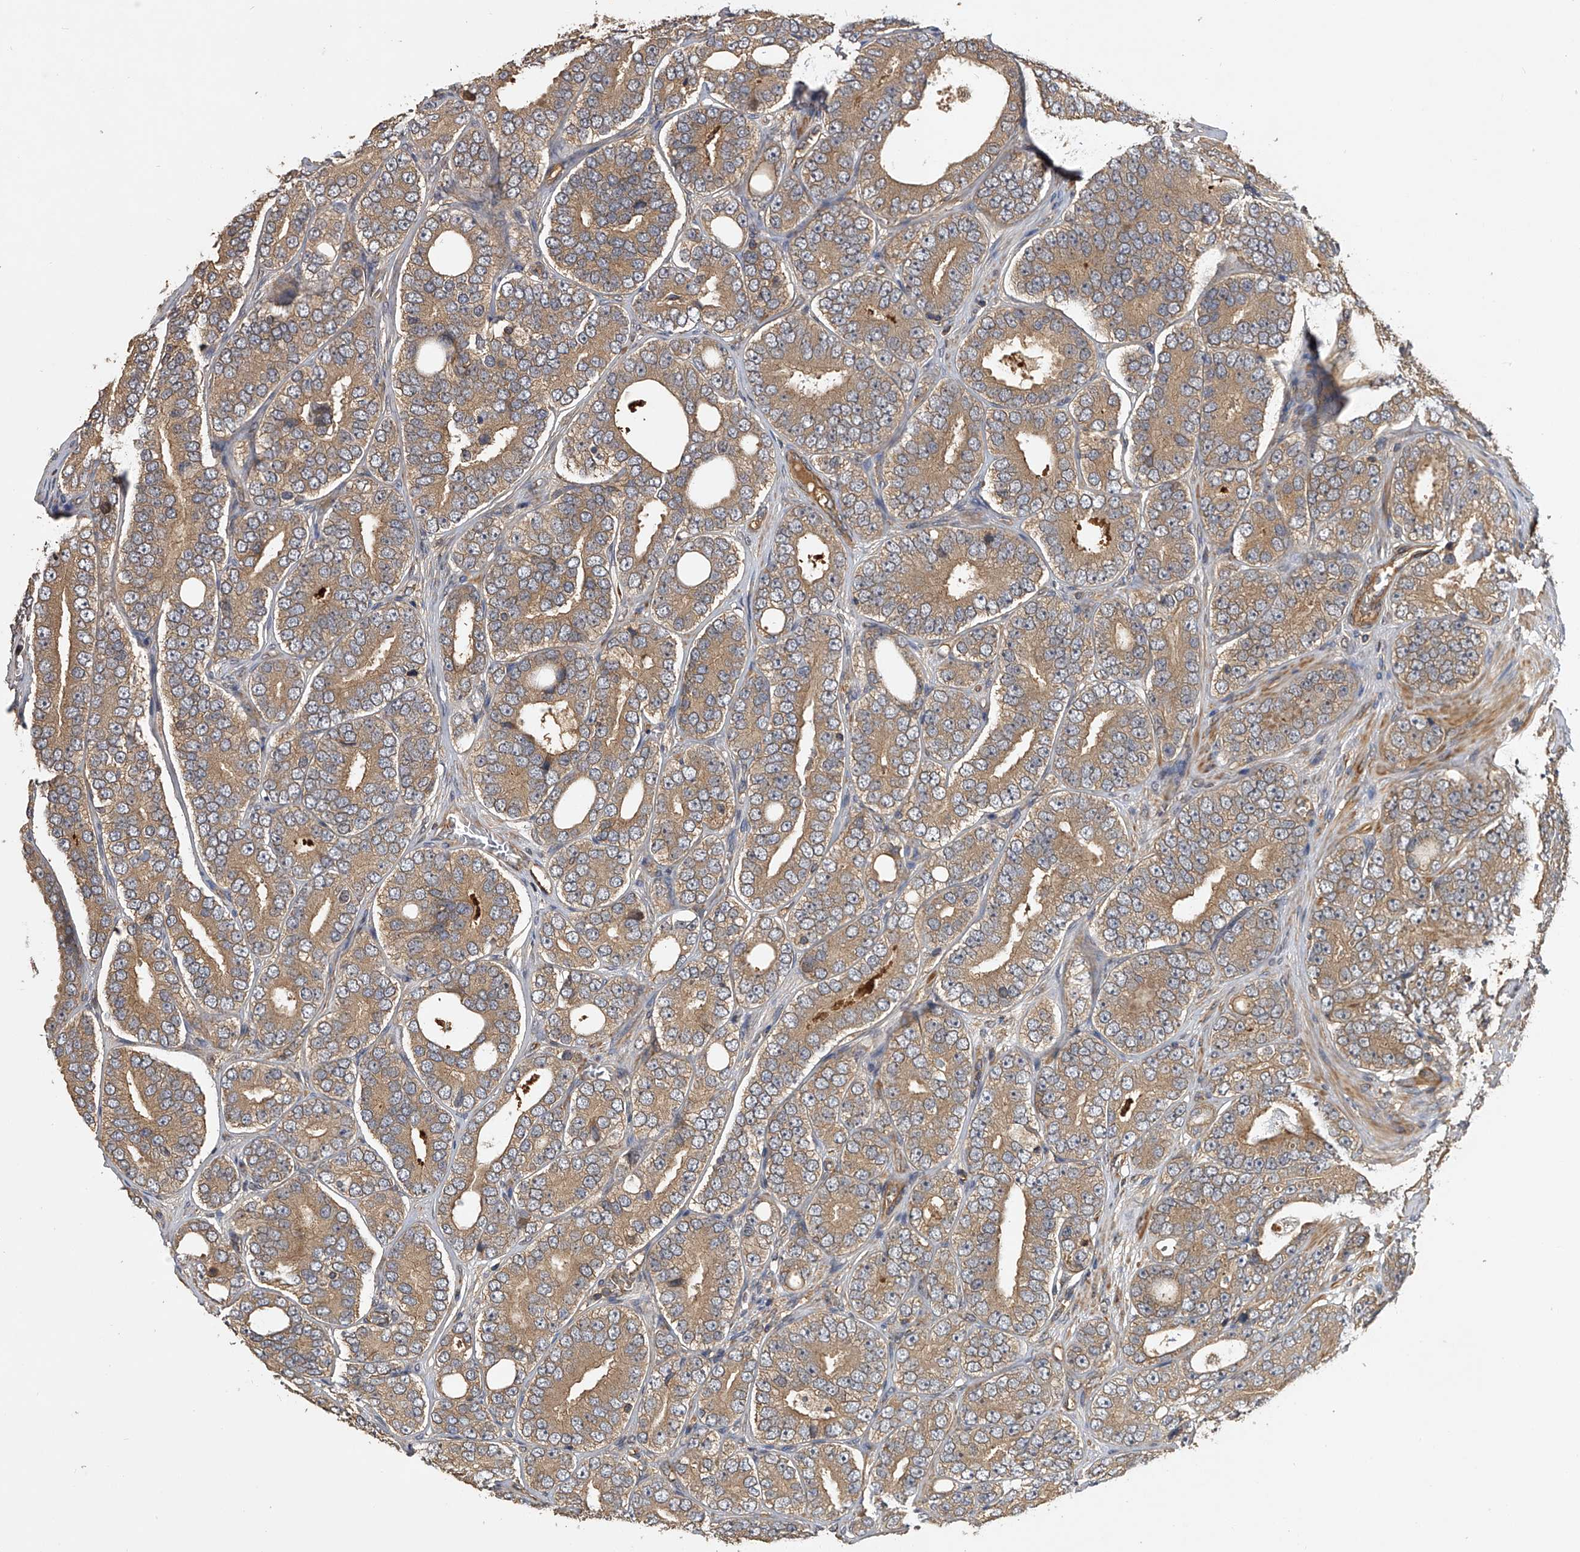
{"staining": {"intensity": "moderate", "quantity": ">75%", "location": "cytoplasmic/membranous"}, "tissue": "prostate cancer", "cell_type": "Tumor cells", "image_type": "cancer", "snomed": [{"axis": "morphology", "description": "Adenocarcinoma, High grade"}, {"axis": "topography", "description": "Prostate"}], "caption": "An immunohistochemistry (IHC) image of tumor tissue is shown. Protein staining in brown highlights moderate cytoplasmic/membranous positivity in prostate adenocarcinoma (high-grade) within tumor cells.", "gene": "PTPRA", "patient": {"sex": "male", "age": 56}}